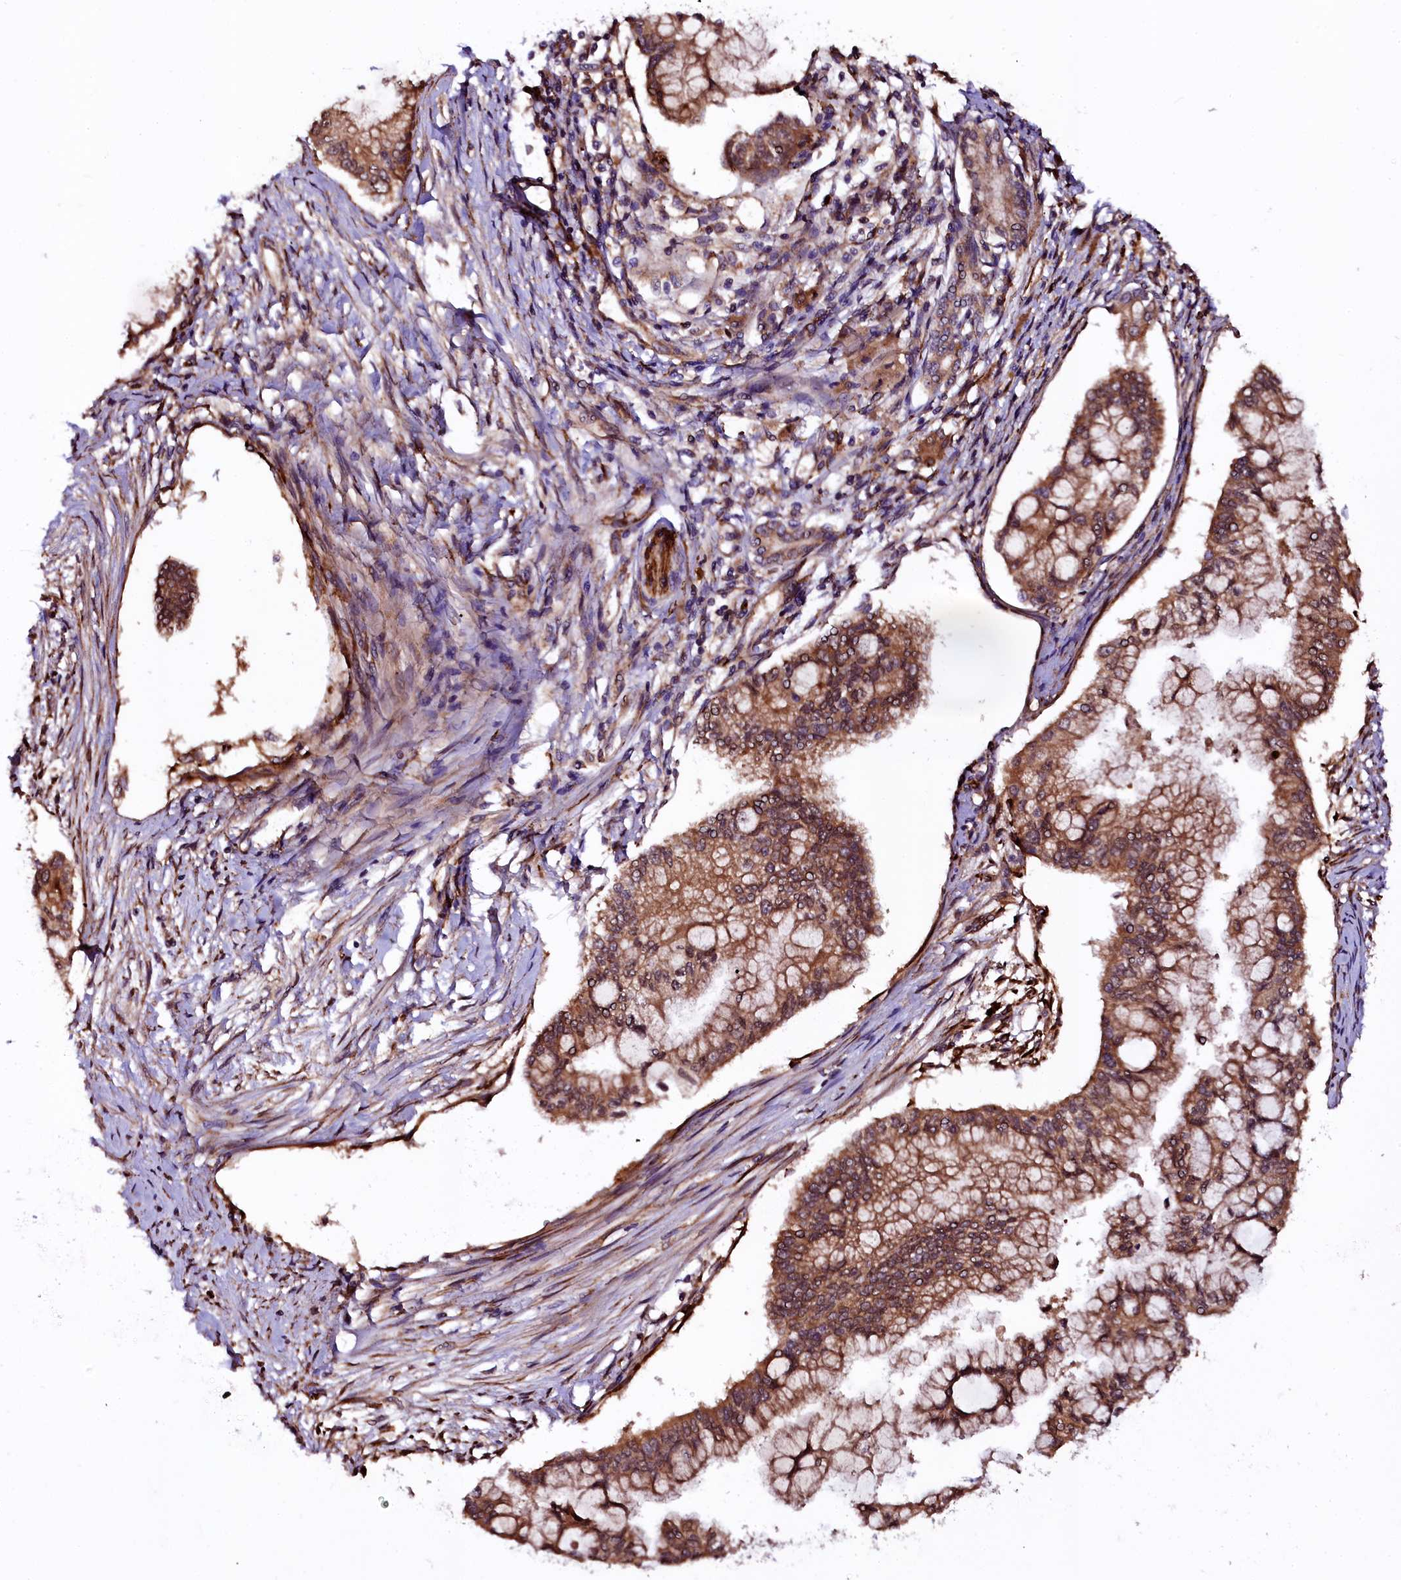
{"staining": {"intensity": "moderate", "quantity": ">75%", "location": "cytoplasmic/membranous"}, "tissue": "pancreatic cancer", "cell_type": "Tumor cells", "image_type": "cancer", "snomed": [{"axis": "morphology", "description": "Adenocarcinoma, NOS"}, {"axis": "topography", "description": "Pancreas"}], "caption": "Approximately >75% of tumor cells in human pancreatic adenocarcinoma reveal moderate cytoplasmic/membranous protein expression as visualized by brown immunohistochemical staining.", "gene": "N4BP1", "patient": {"sex": "male", "age": 58}}